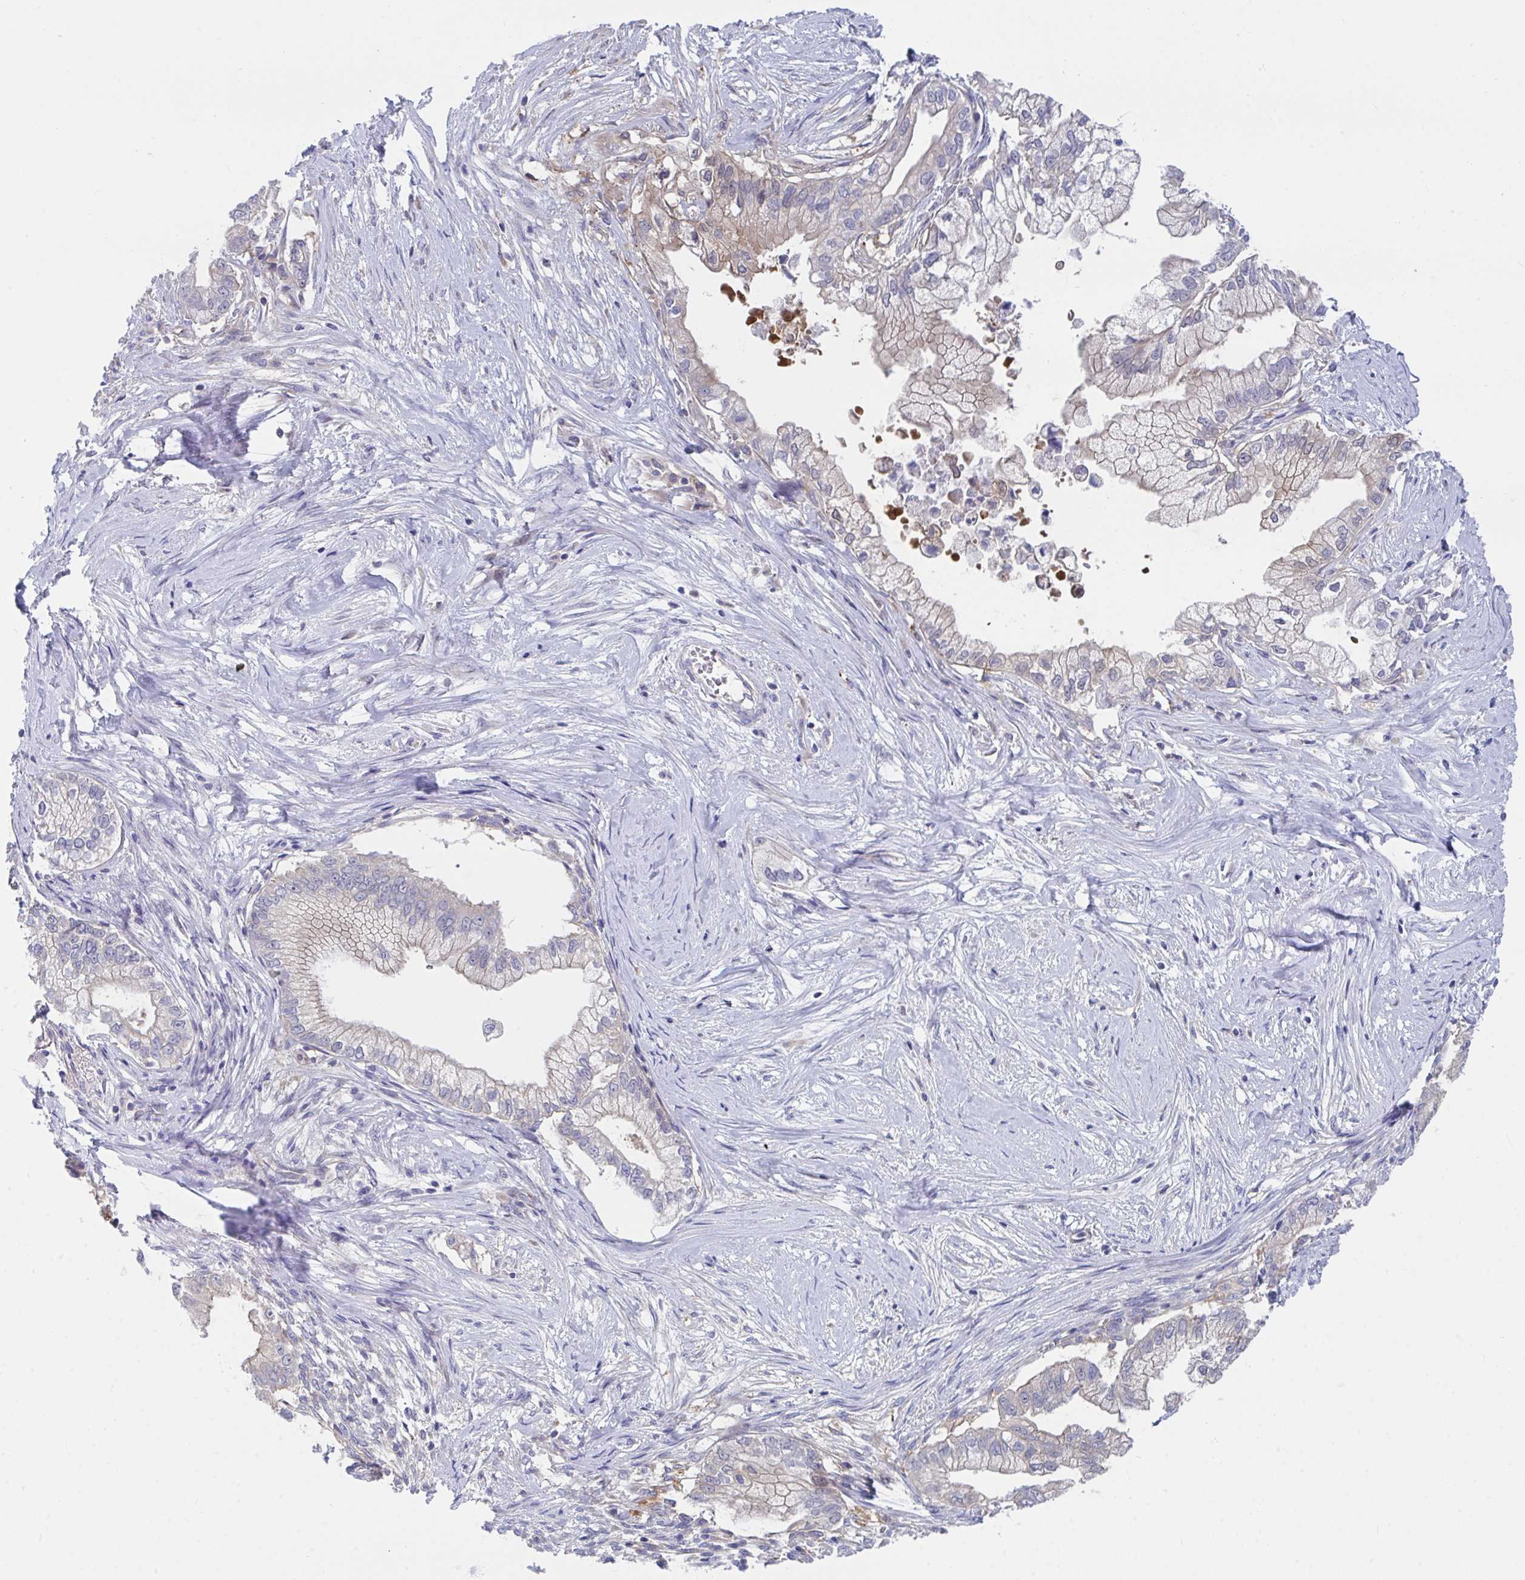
{"staining": {"intensity": "weak", "quantity": "<25%", "location": "cytoplasmic/membranous"}, "tissue": "pancreatic cancer", "cell_type": "Tumor cells", "image_type": "cancer", "snomed": [{"axis": "morphology", "description": "Adenocarcinoma, NOS"}, {"axis": "topography", "description": "Pancreas"}], "caption": "A photomicrograph of pancreatic cancer (adenocarcinoma) stained for a protein displays no brown staining in tumor cells.", "gene": "P2RX3", "patient": {"sex": "male", "age": 70}}